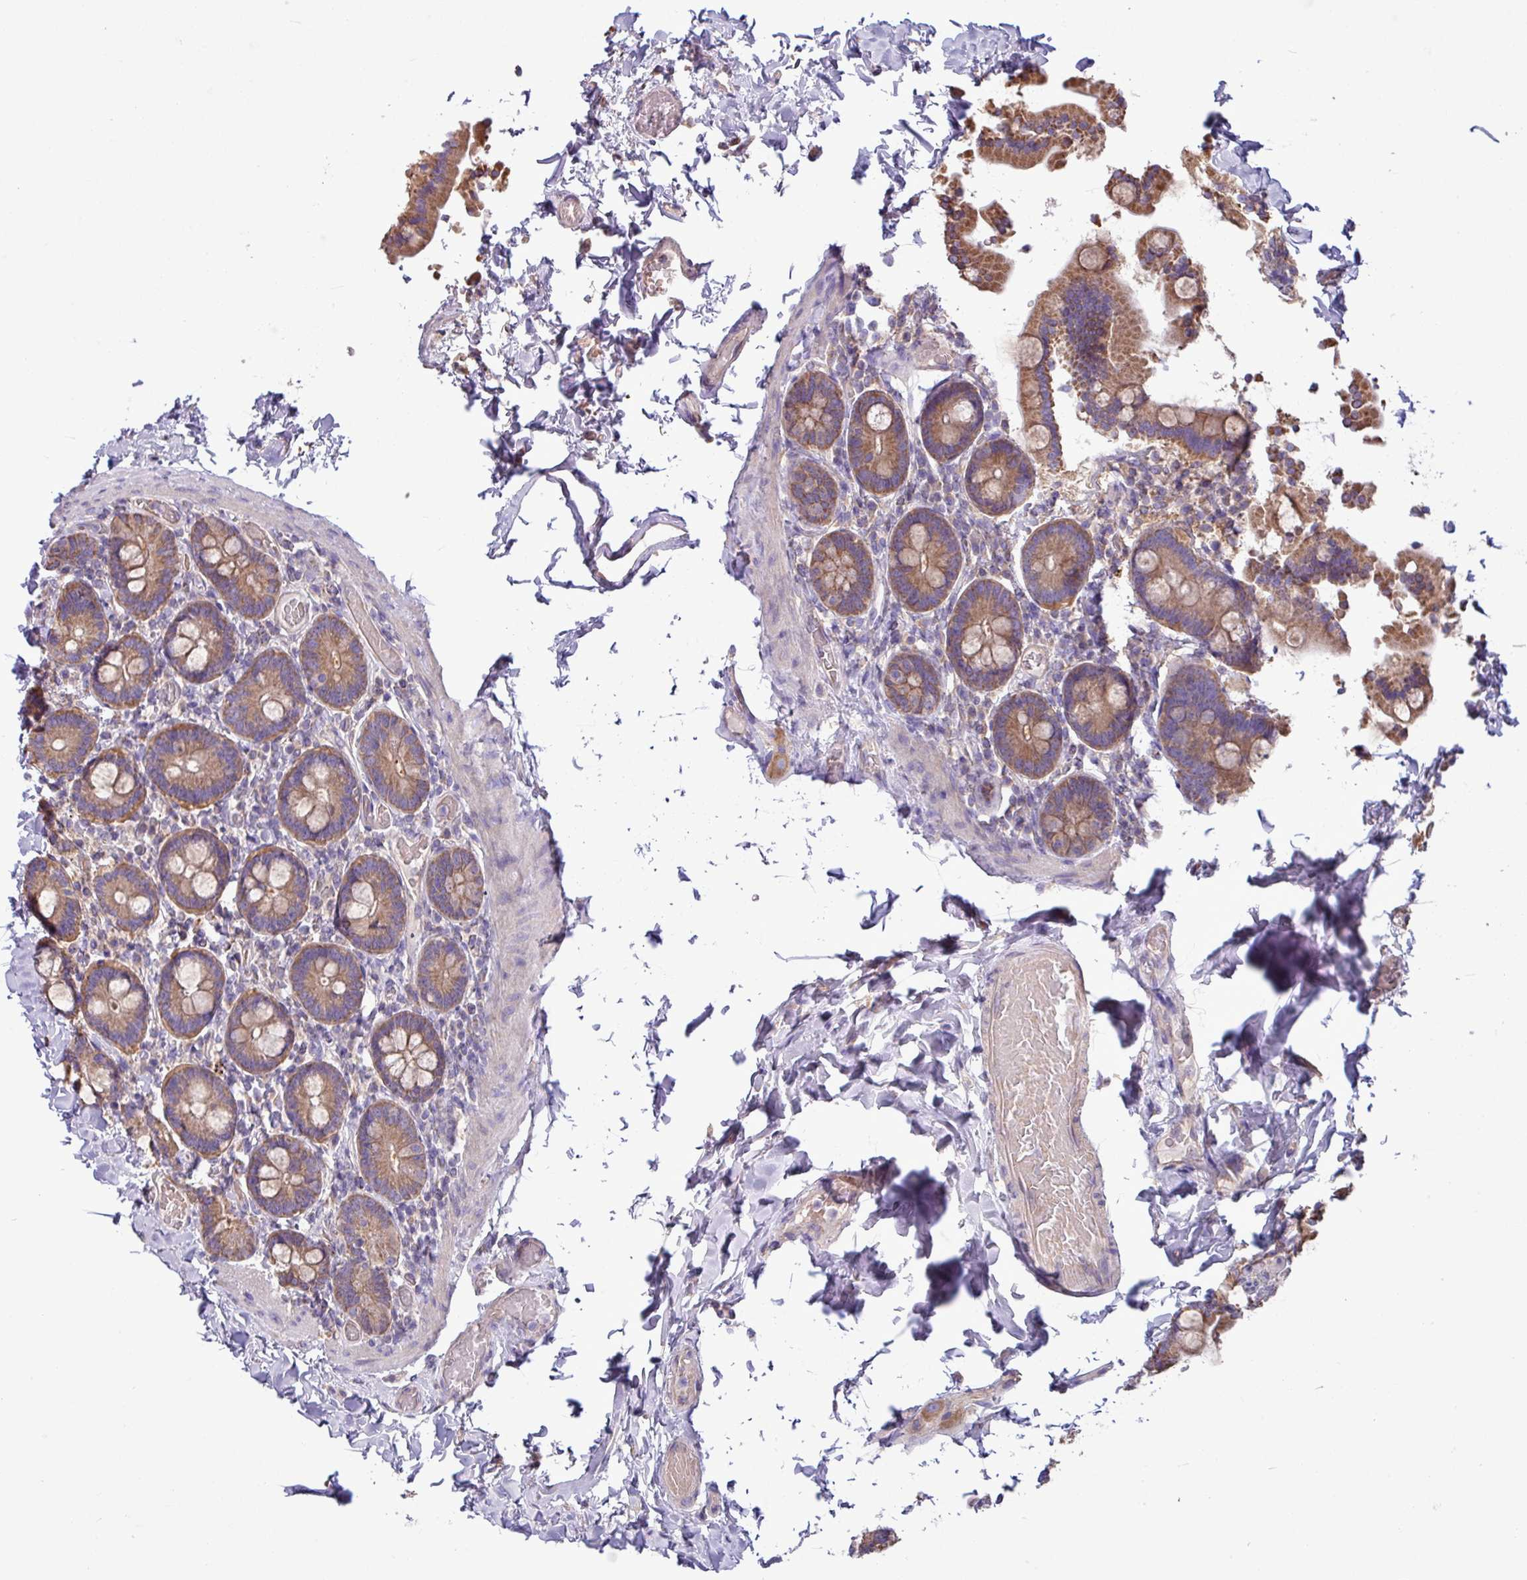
{"staining": {"intensity": "moderate", "quantity": ">75%", "location": "cytoplasmic/membranous"}, "tissue": "duodenum", "cell_type": "Glandular cells", "image_type": "normal", "snomed": [{"axis": "morphology", "description": "Normal tissue, NOS"}, {"axis": "topography", "description": "Duodenum"}], "caption": "IHC of normal human duodenum demonstrates medium levels of moderate cytoplasmic/membranous positivity in about >75% of glandular cells.", "gene": "PPM1J", "patient": {"sex": "male", "age": 55}}